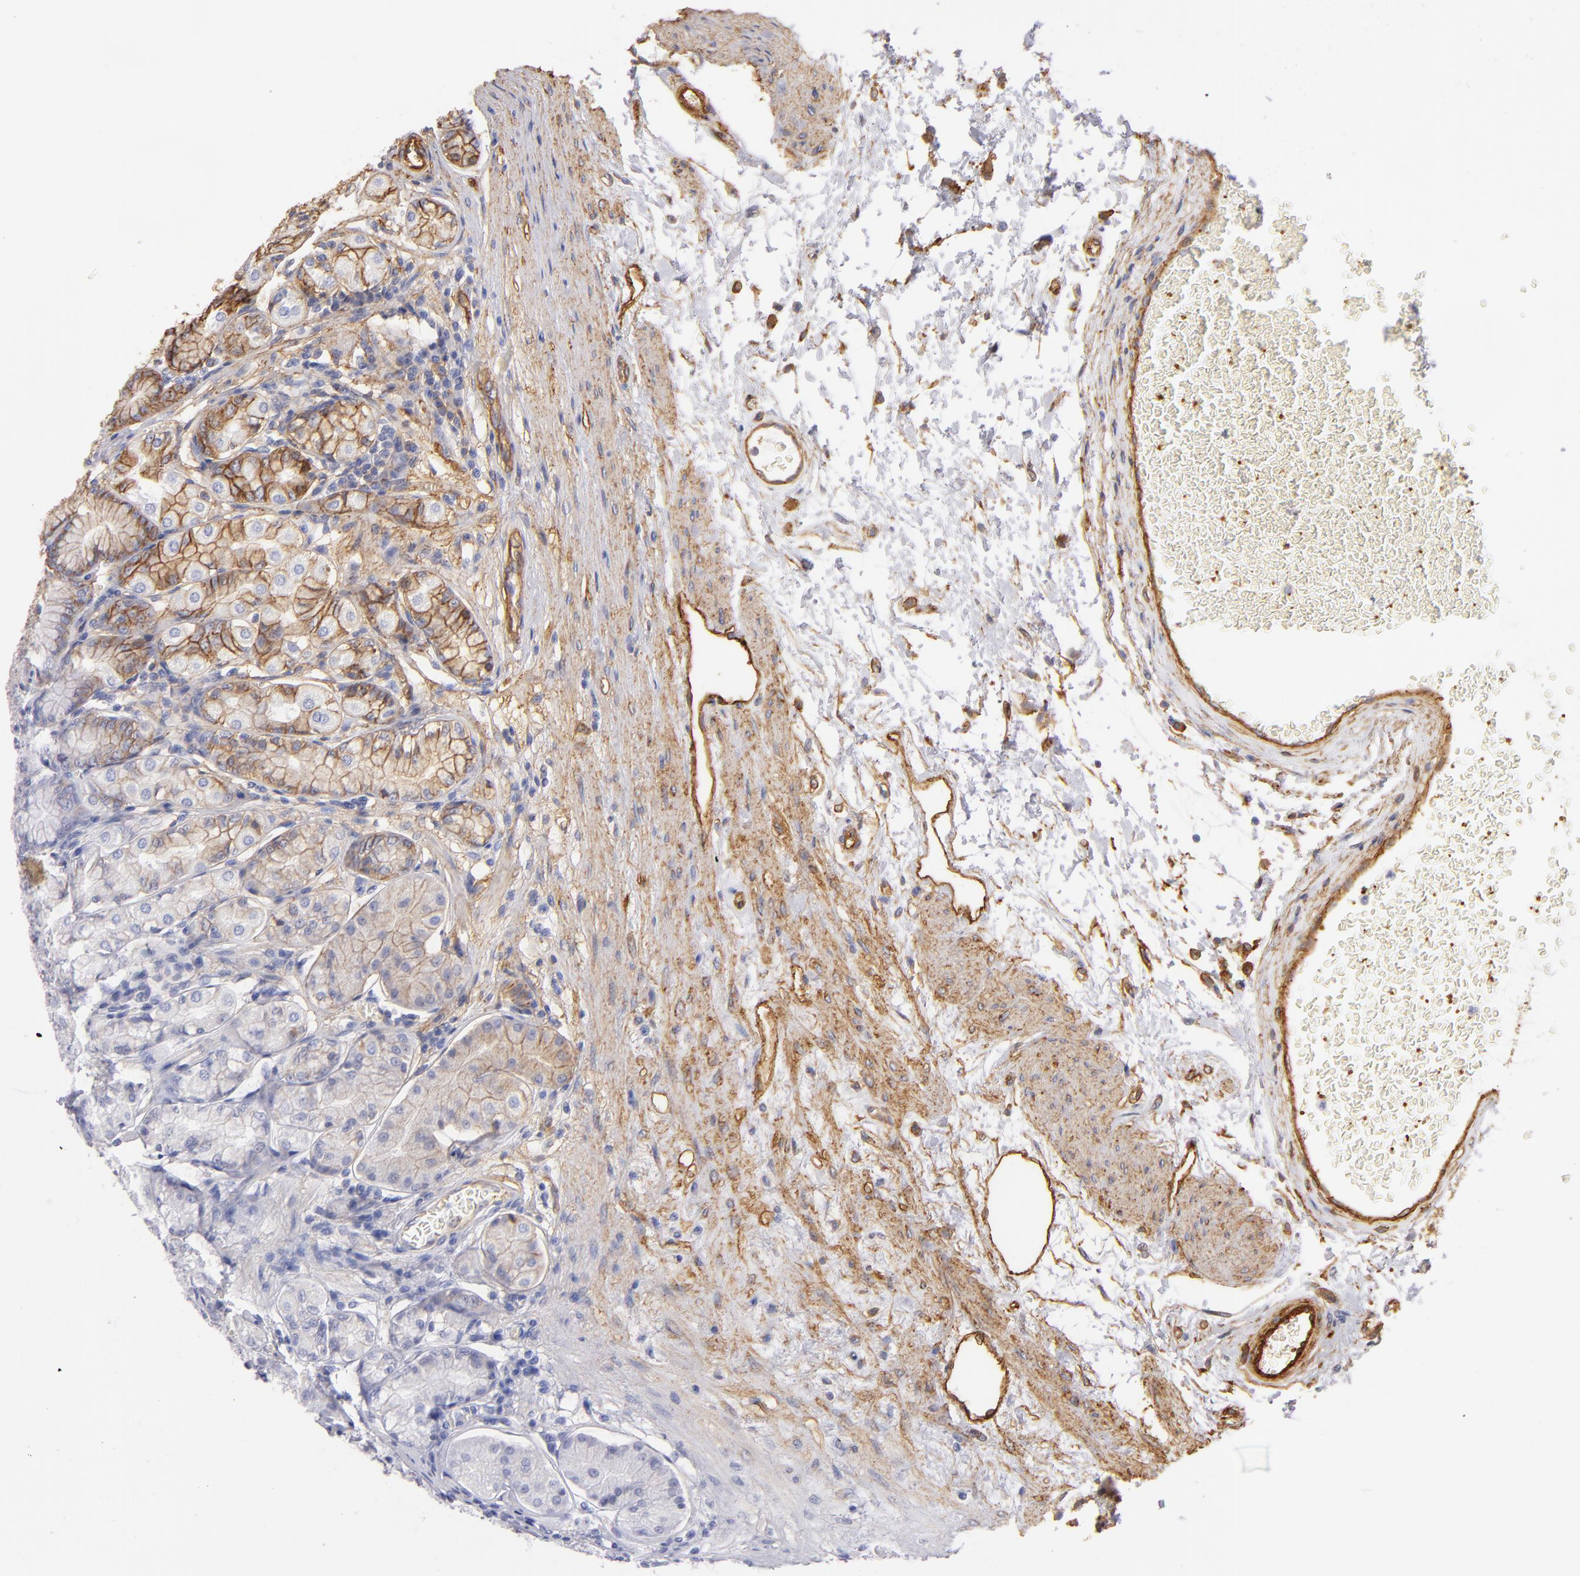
{"staining": {"intensity": "strong", "quantity": ">75%", "location": "cytoplasmic/membranous"}, "tissue": "stomach", "cell_type": "Glandular cells", "image_type": "normal", "snomed": [{"axis": "morphology", "description": "Normal tissue, NOS"}, {"axis": "topography", "description": "Stomach"}, {"axis": "topography", "description": "Stomach, lower"}], "caption": "A brown stain labels strong cytoplasmic/membranous expression of a protein in glandular cells of unremarkable stomach. The protein is stained brown, and the nuclei are stained in blue (DAB IHC with brightfield microscopy, high magnification).", "gene": "CD151", "patient": {"sex": "male", "age": 76}}